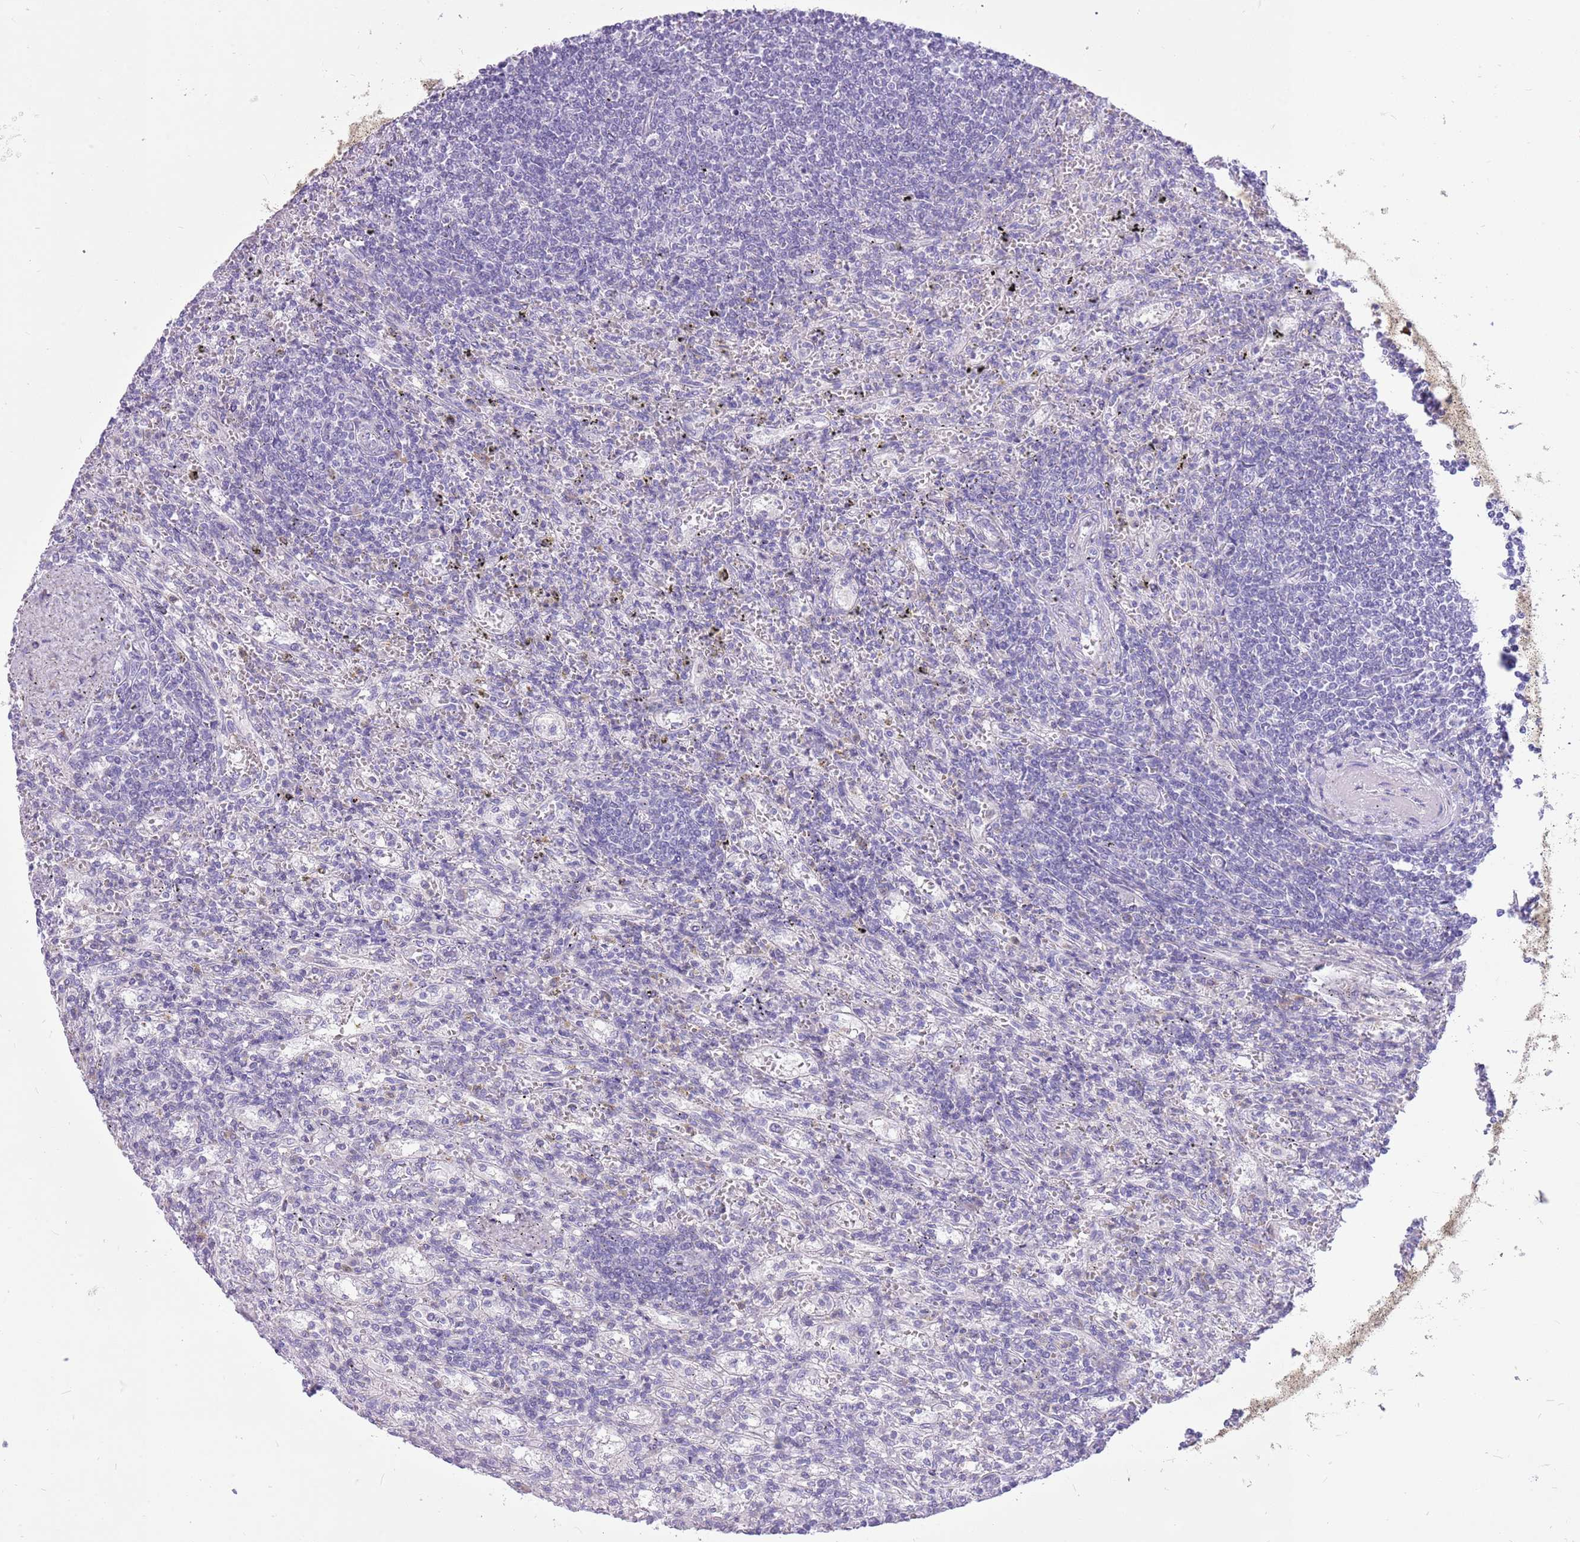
{"staining": {"intensity": "negative", "quantity": "none", "location": "none"}, "tissue": "lymphoma", "cell_type": "Tumor cells", "image_type": "cancer", "snomed": [{"axis": "morphology", "description": "Malignant lymphoma, non-Hodgkin's type, Low grade"}, {"axis": "topography", "description": "Spleen"}], "caption": "Photomicrograph shows no significant protein expression in tumor cells of lymphoma. Nuclei are stained in blue.", "gene": "ZNF425", "patient": {"sex": "male", "age": 76}}